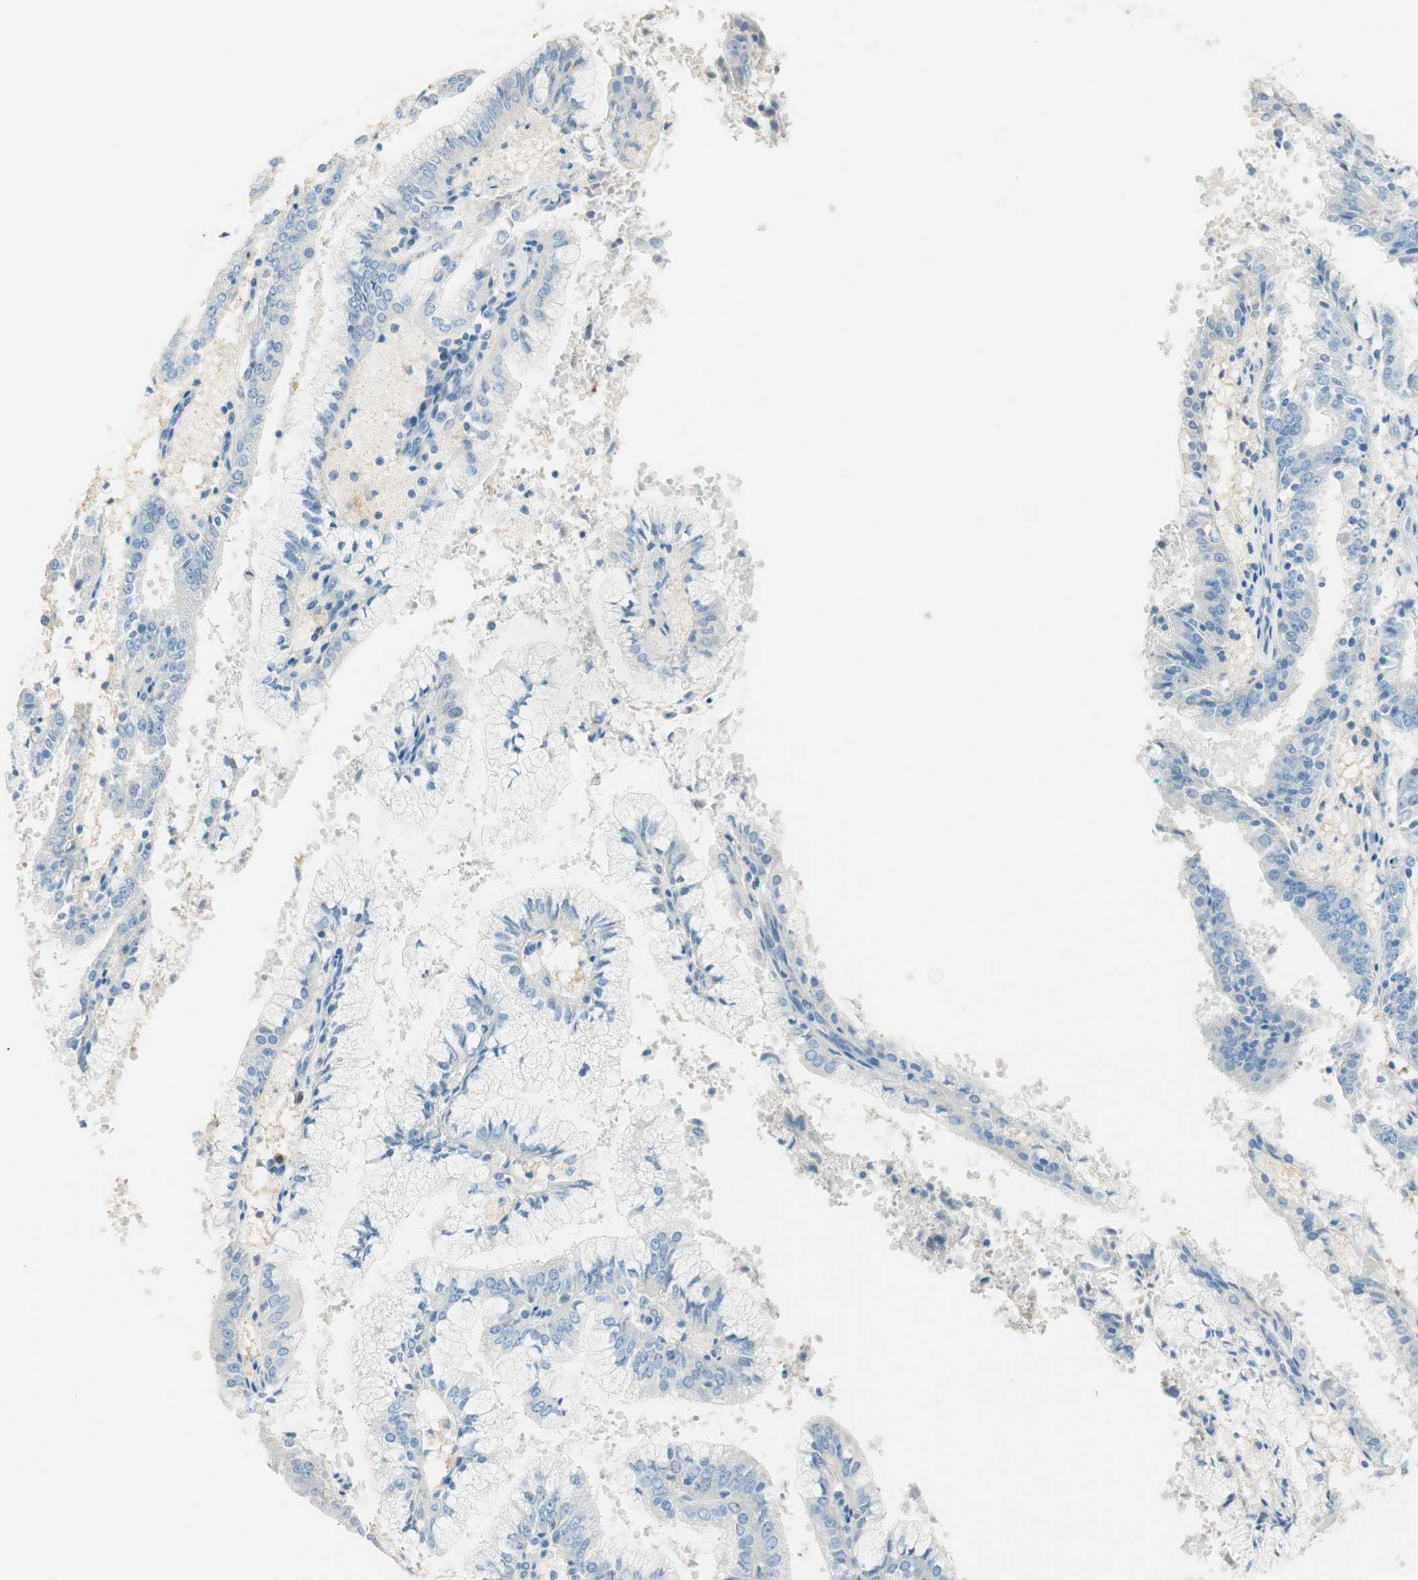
{"staining": {"intensity": "negative", "quantity": "none", "location": "none"}, "tissue": "endometrial cancer", "cell_type": "Tumor cells", "image_type": "cancer", "snomed": [{"axis": "morphology", "description": "Adenocarcinoma, NOS"}, {"axis": "topography", "description": "Endometrium"}], "caption": "DAB immunohistochemical staining of endometrial cancer (adenocarcinoma) reveals no significant positivity in tumor cells. Nuclei are stained in blue.", "gene": "HPGD", "patient": {"sex": "female", "age": 63}}